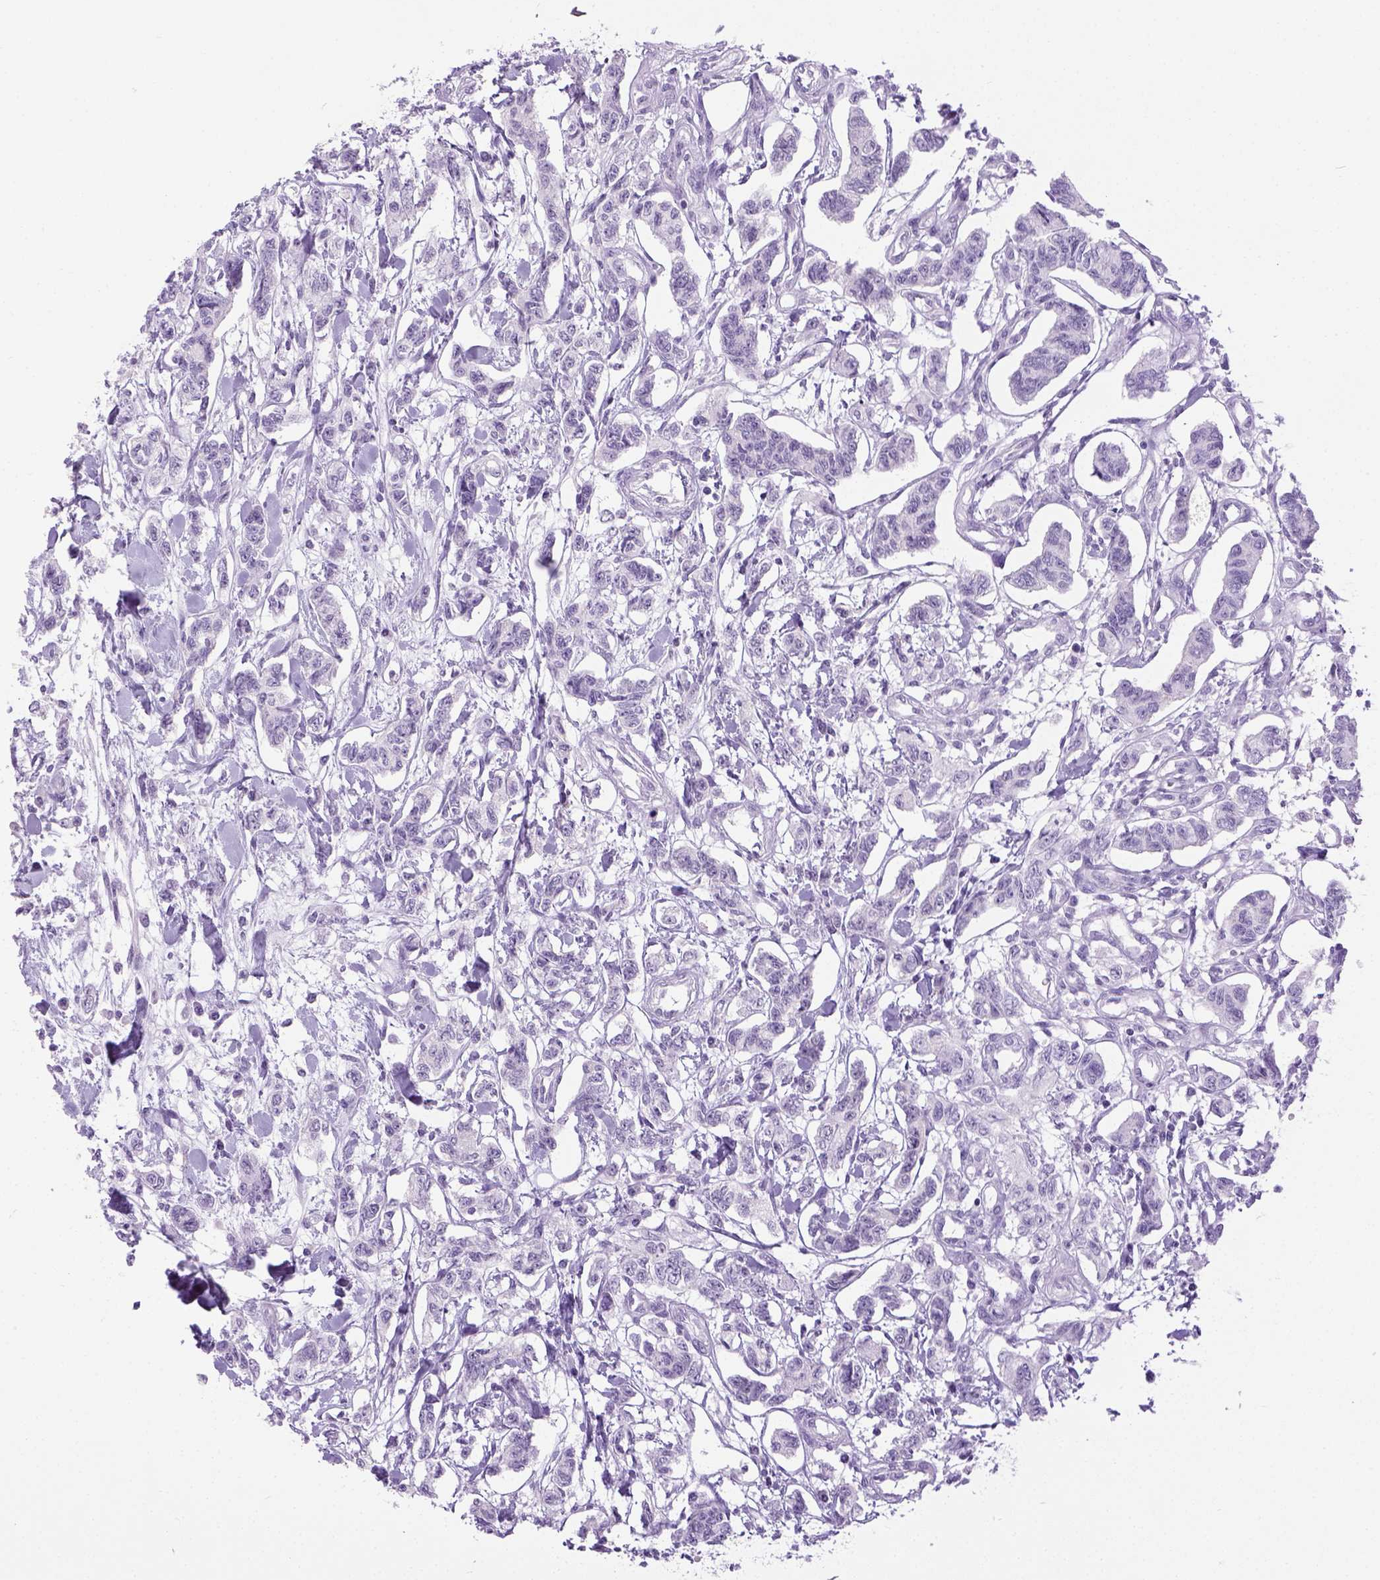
{"staining": {"intensity": "negative", "quantity": "none", "location": "none"}, "tissue": "carcinoid", "cell_type": "Tumor cells", "image_type": "cancer", "snomed": [{"axis": "morphology", "description": "Carcinoid, malignant, NOS"}, {"axis": "topography", "description": "Kidney"}], "caption": "Immunohistochemistry histopathology image of neoplastic tissue: malignant carcinoid stained with DAB (3,3'-diaminobenzidine) exhibits no significant protein staining in tumor cells. (DAB (3,3'-diaminobenzidine) immunohistochemistry, high magnification).", "gene": "LGSN", "patient": {"sex": "female", "age": 41}}